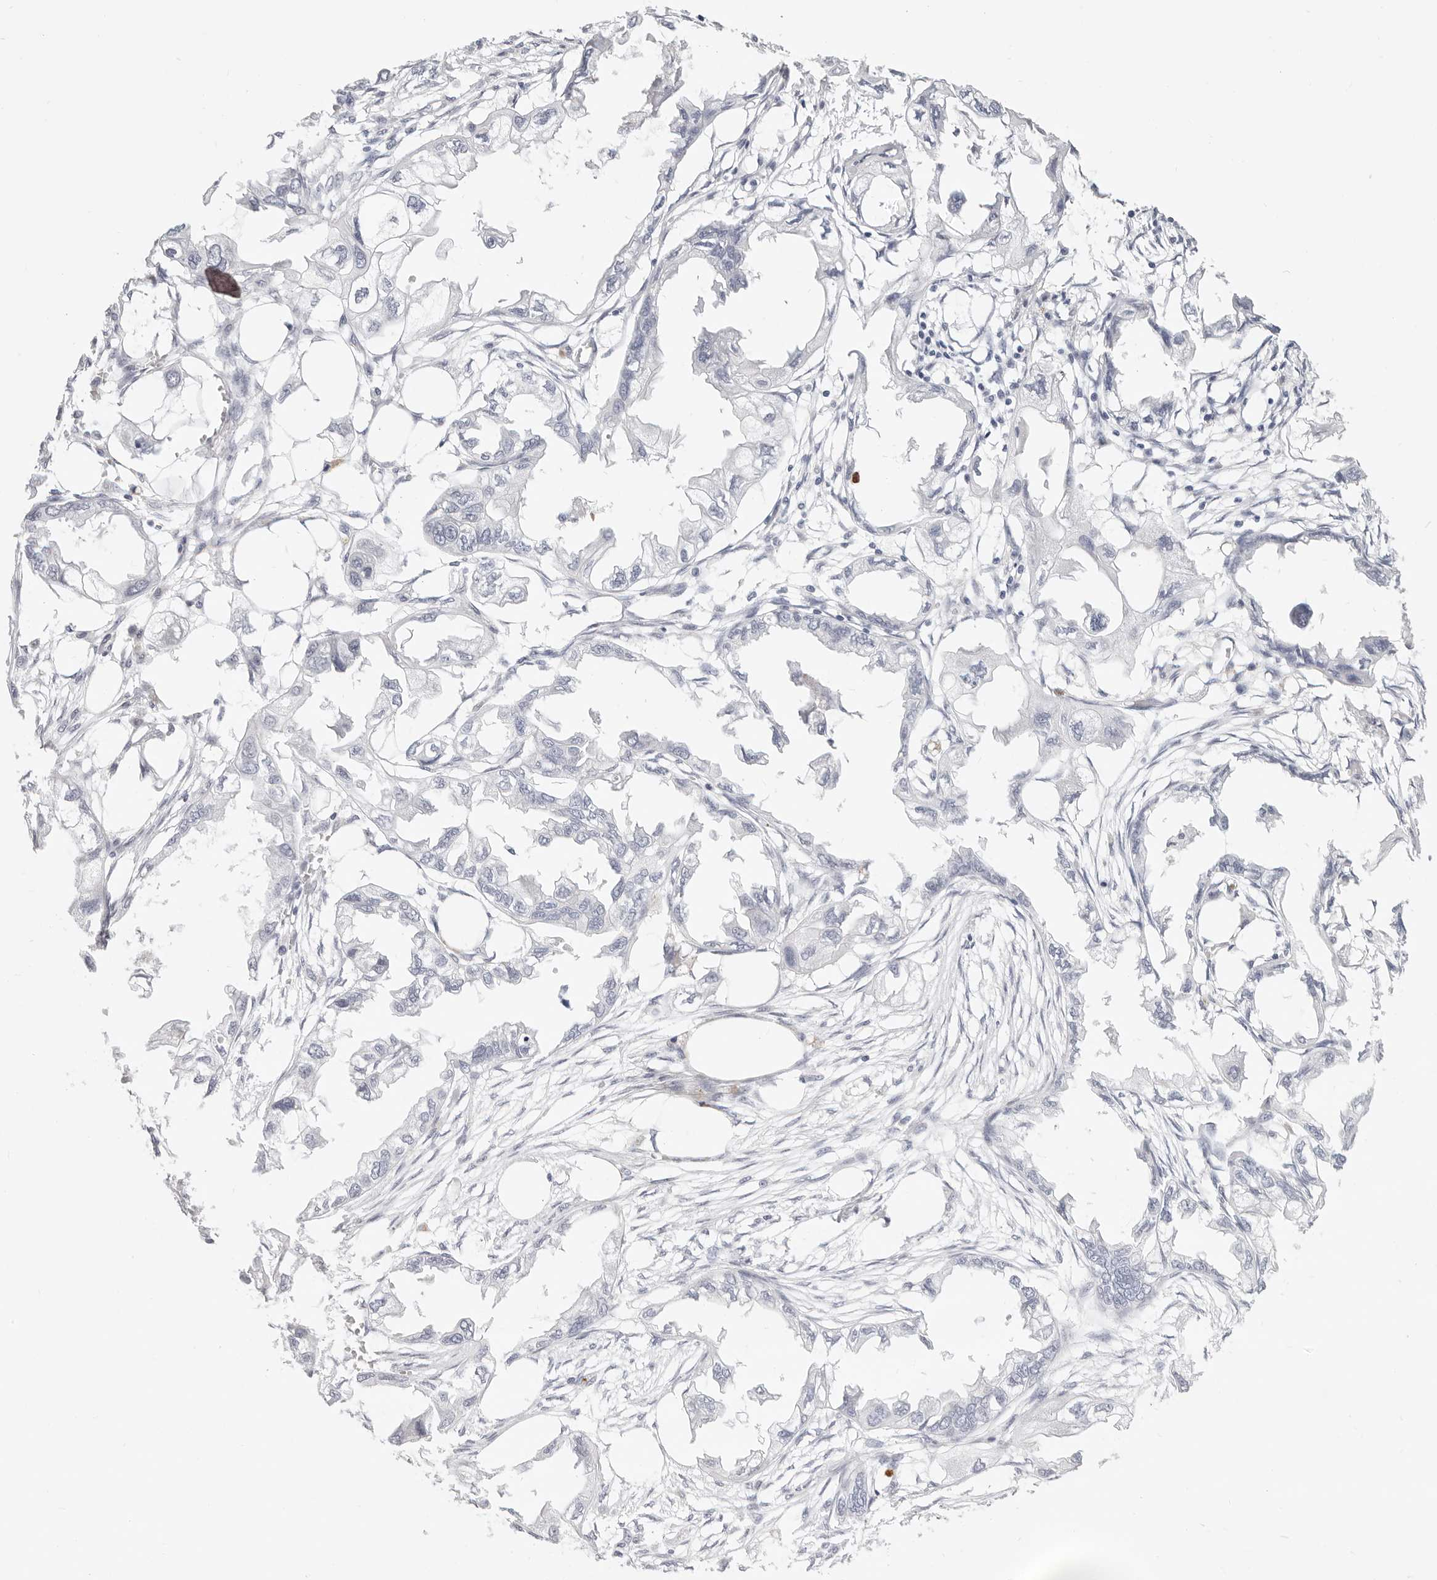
{"staining": {"intensity": "negative", "quantity": "none", "location": "none"}, "tissue": "endometrial cancer", "cell_type": "Tumor cells", "image_type": "cancer", "snomed": [{"axis": "morphology", "description": "Adenocarcinoma, NOS"}, {"axis": "morphology", "description": "Adenocarcinoma, metastatic, NOS"}, {"axis": "topography", "description": "Adipose tissue"}, {"axis": "topography", "description": "Endometrium"}], "caption": "Immunohistochemistry histopathology image of human adenocarcinoma (endometrial) stained for a protein (brown), which displays no staining in tumor cells. Brightfield microscopy of immunohistochemistry (IHC) stained with DAB (brown) and hematoxylin (blue), captured at high magnification.", "gene": "CAMP", "patient": {"sex": "female", "age": 67}}